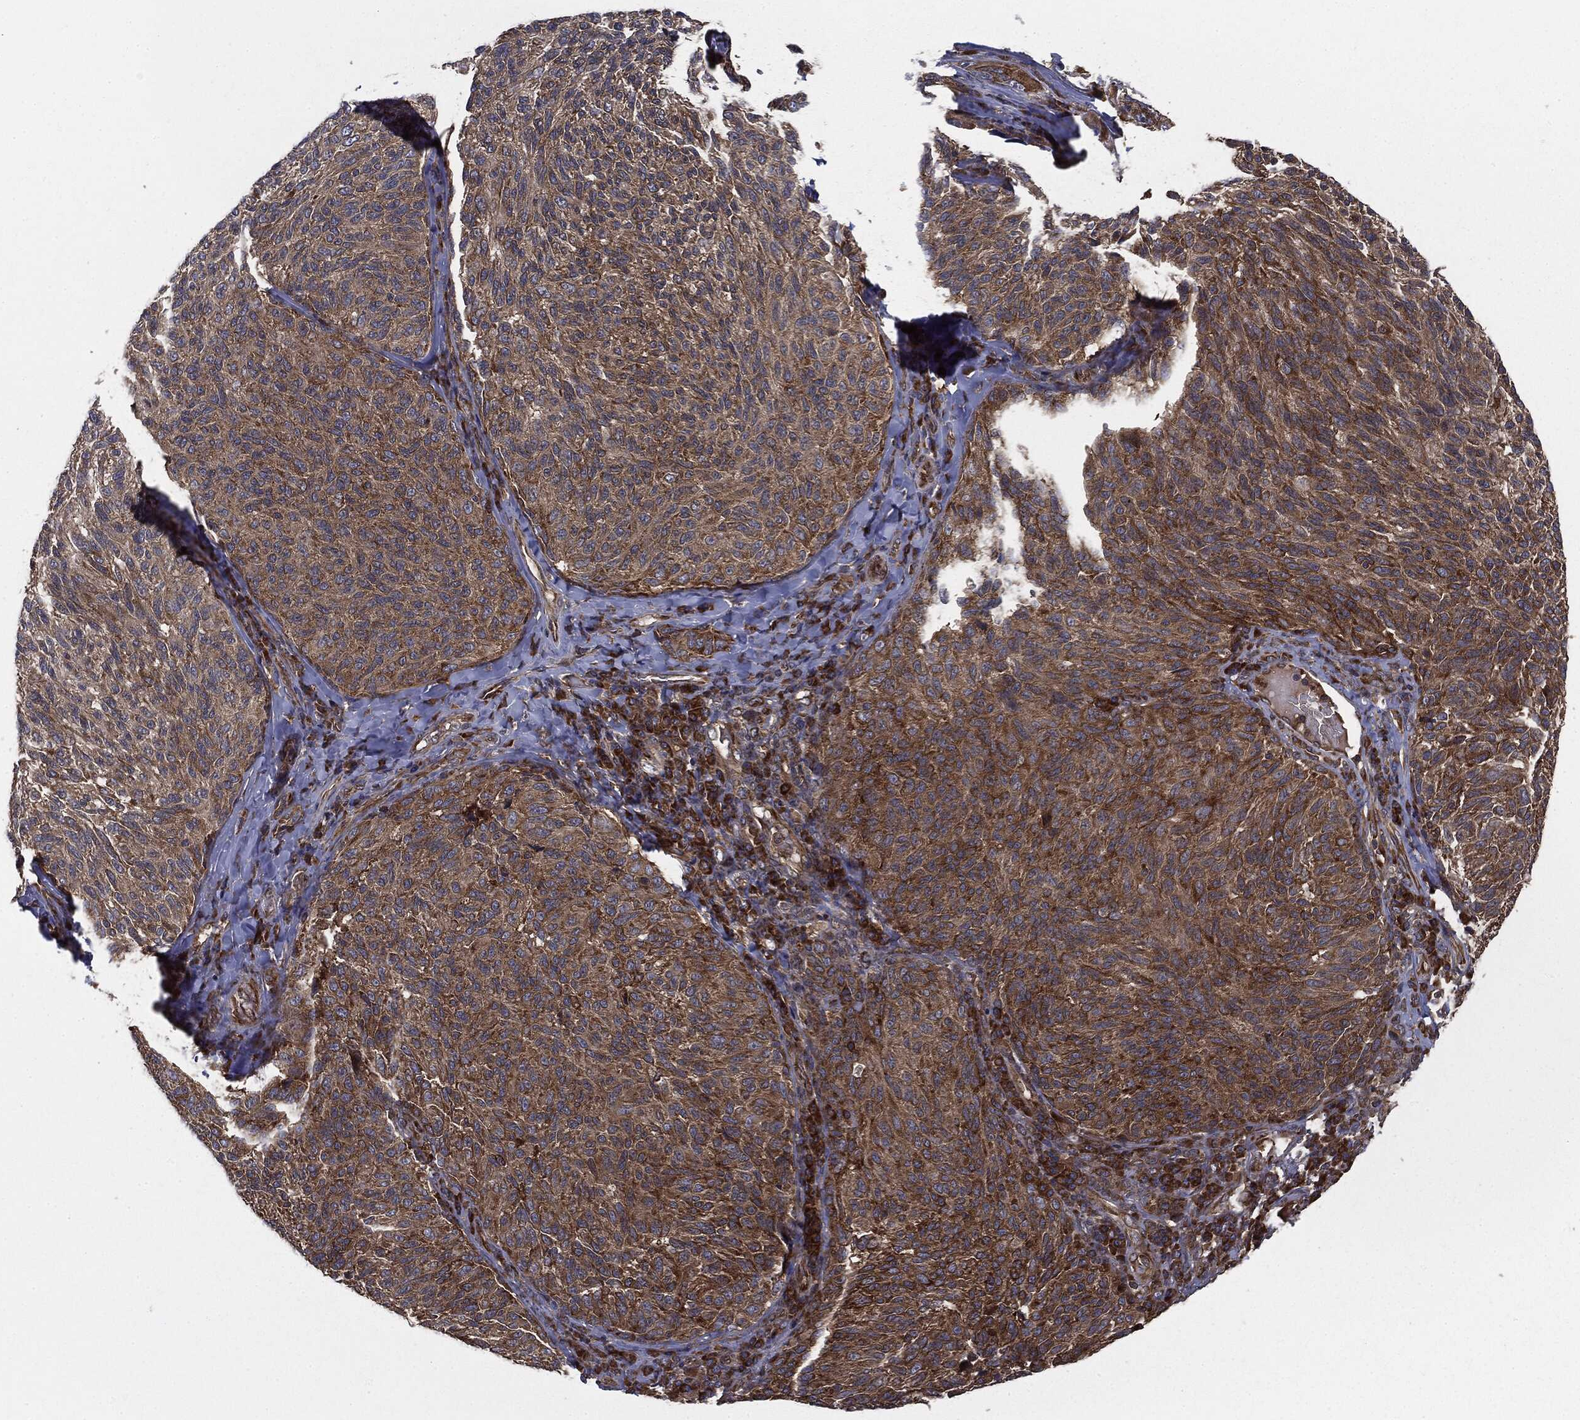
{"staining": {"intensity": "strong", "quantity": ">75%", "location": "cytoplasmic/membranous"}, "tissue": "melanoma", "cell_type": "Tumor cells", "image_type": "cancer", "snomed": [{"axis": "morphology", "description": "Malignant melanoma, NOS"}, {"axis": "topography", "description": "Skin"}], "caption": "The image exhibits a brown stain indicating the presence of a protein in the cytoplasmic/membranous of tumor cells in malignant melanoma.", "gene": "EIF2AK2", "patient": {"sex": "female", "age": 73}}